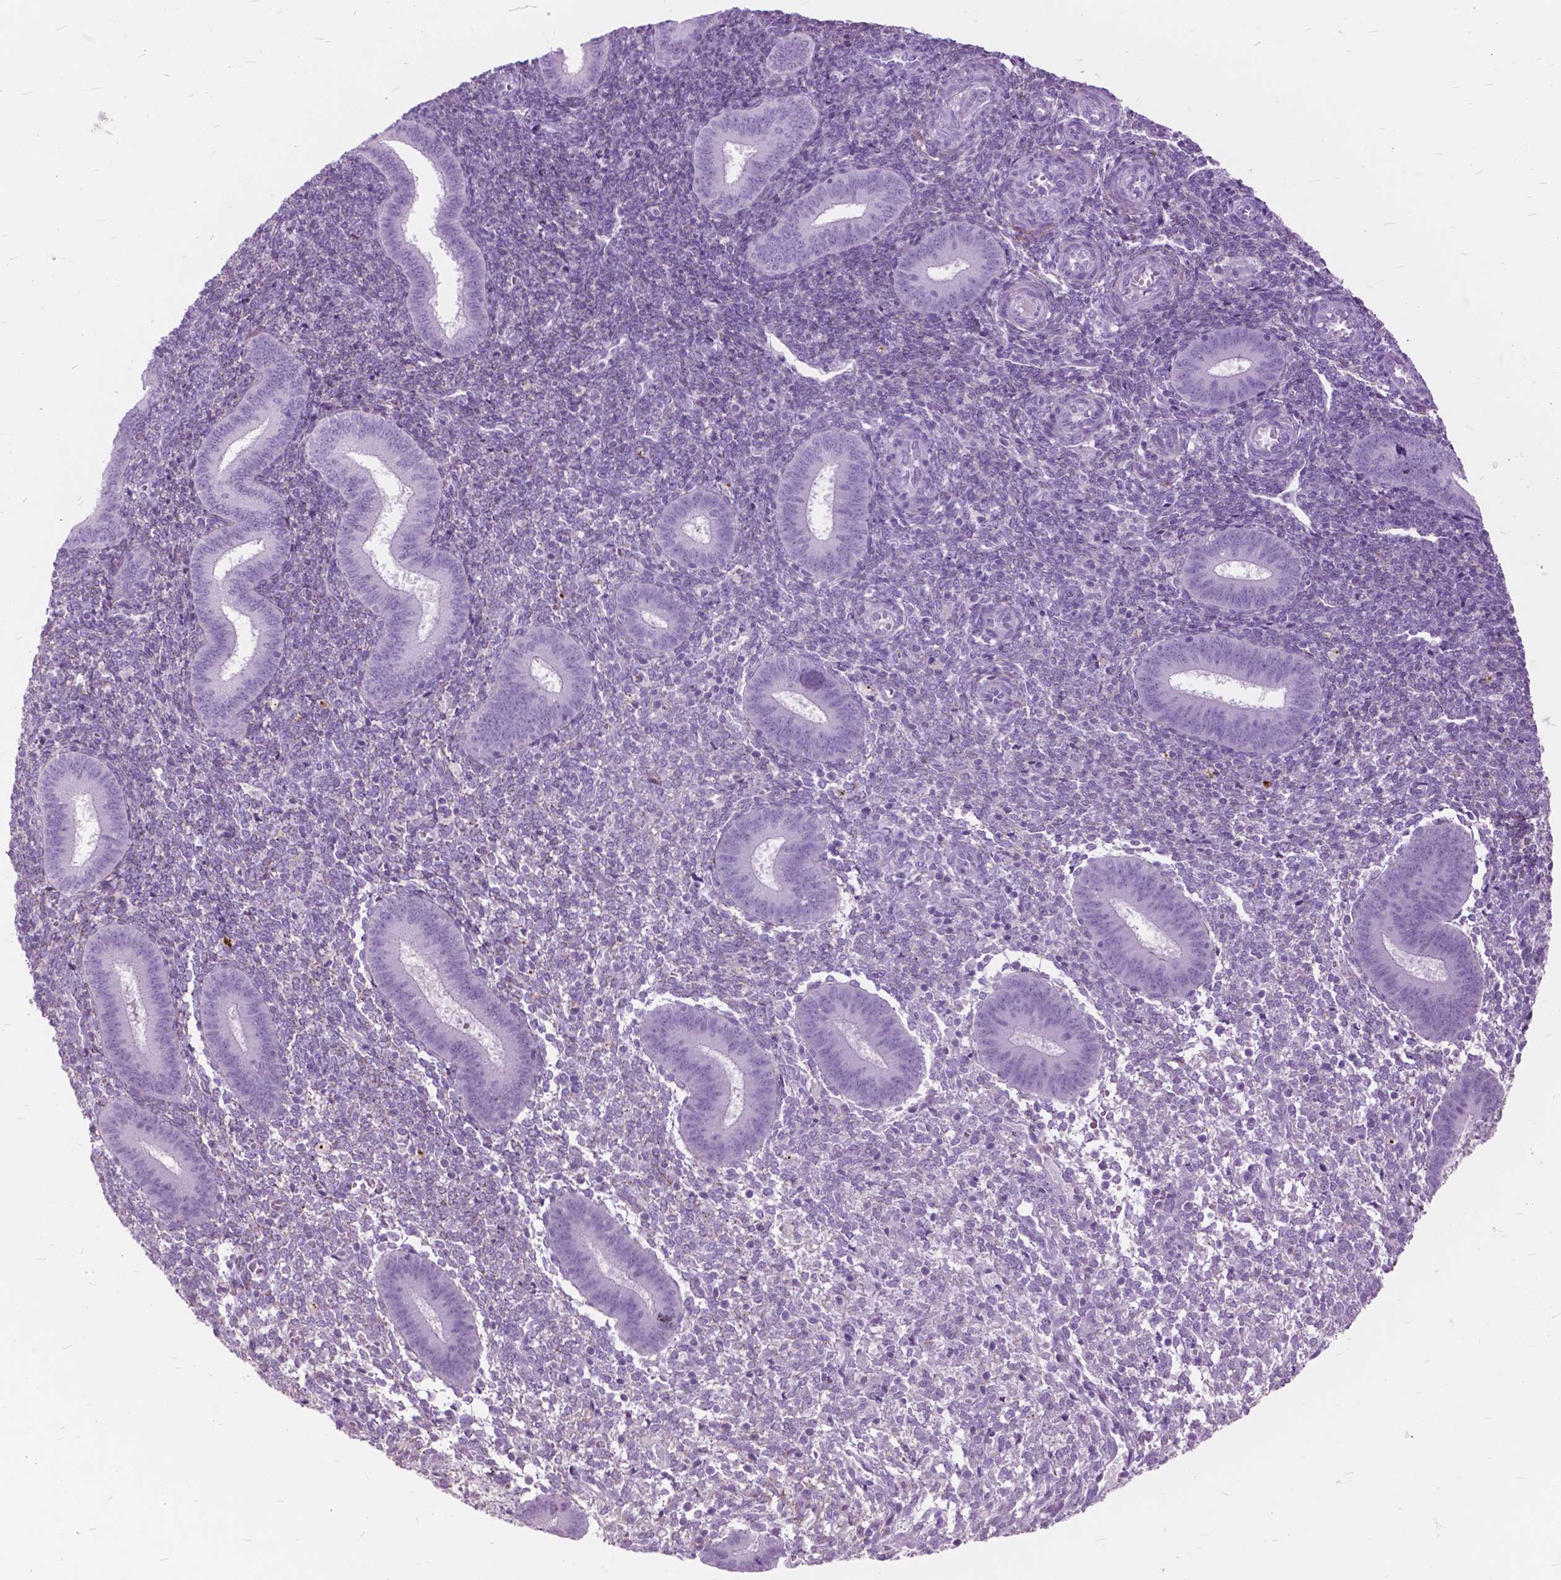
{"staining": {"intensity": "negative", "quantity": "none", "location": "none"}, "tissue": "endometrium", "cell_type": "Cells in endometrial stroma", "image_type": "normal", "snomed": [{"axis": "morphology", "description": "Normal tissue, NOS"}, {"axis": "topography", "description": "Endometrium"}], "caption": "Immunohistochemistry (IHC) image of unremarkable endometrium: human endometrium stained with DAB shows no significant protein expression in cells in endometrial stroma.", "gene": "GDF9", "patient": {"sex": "female", "age": 25}}